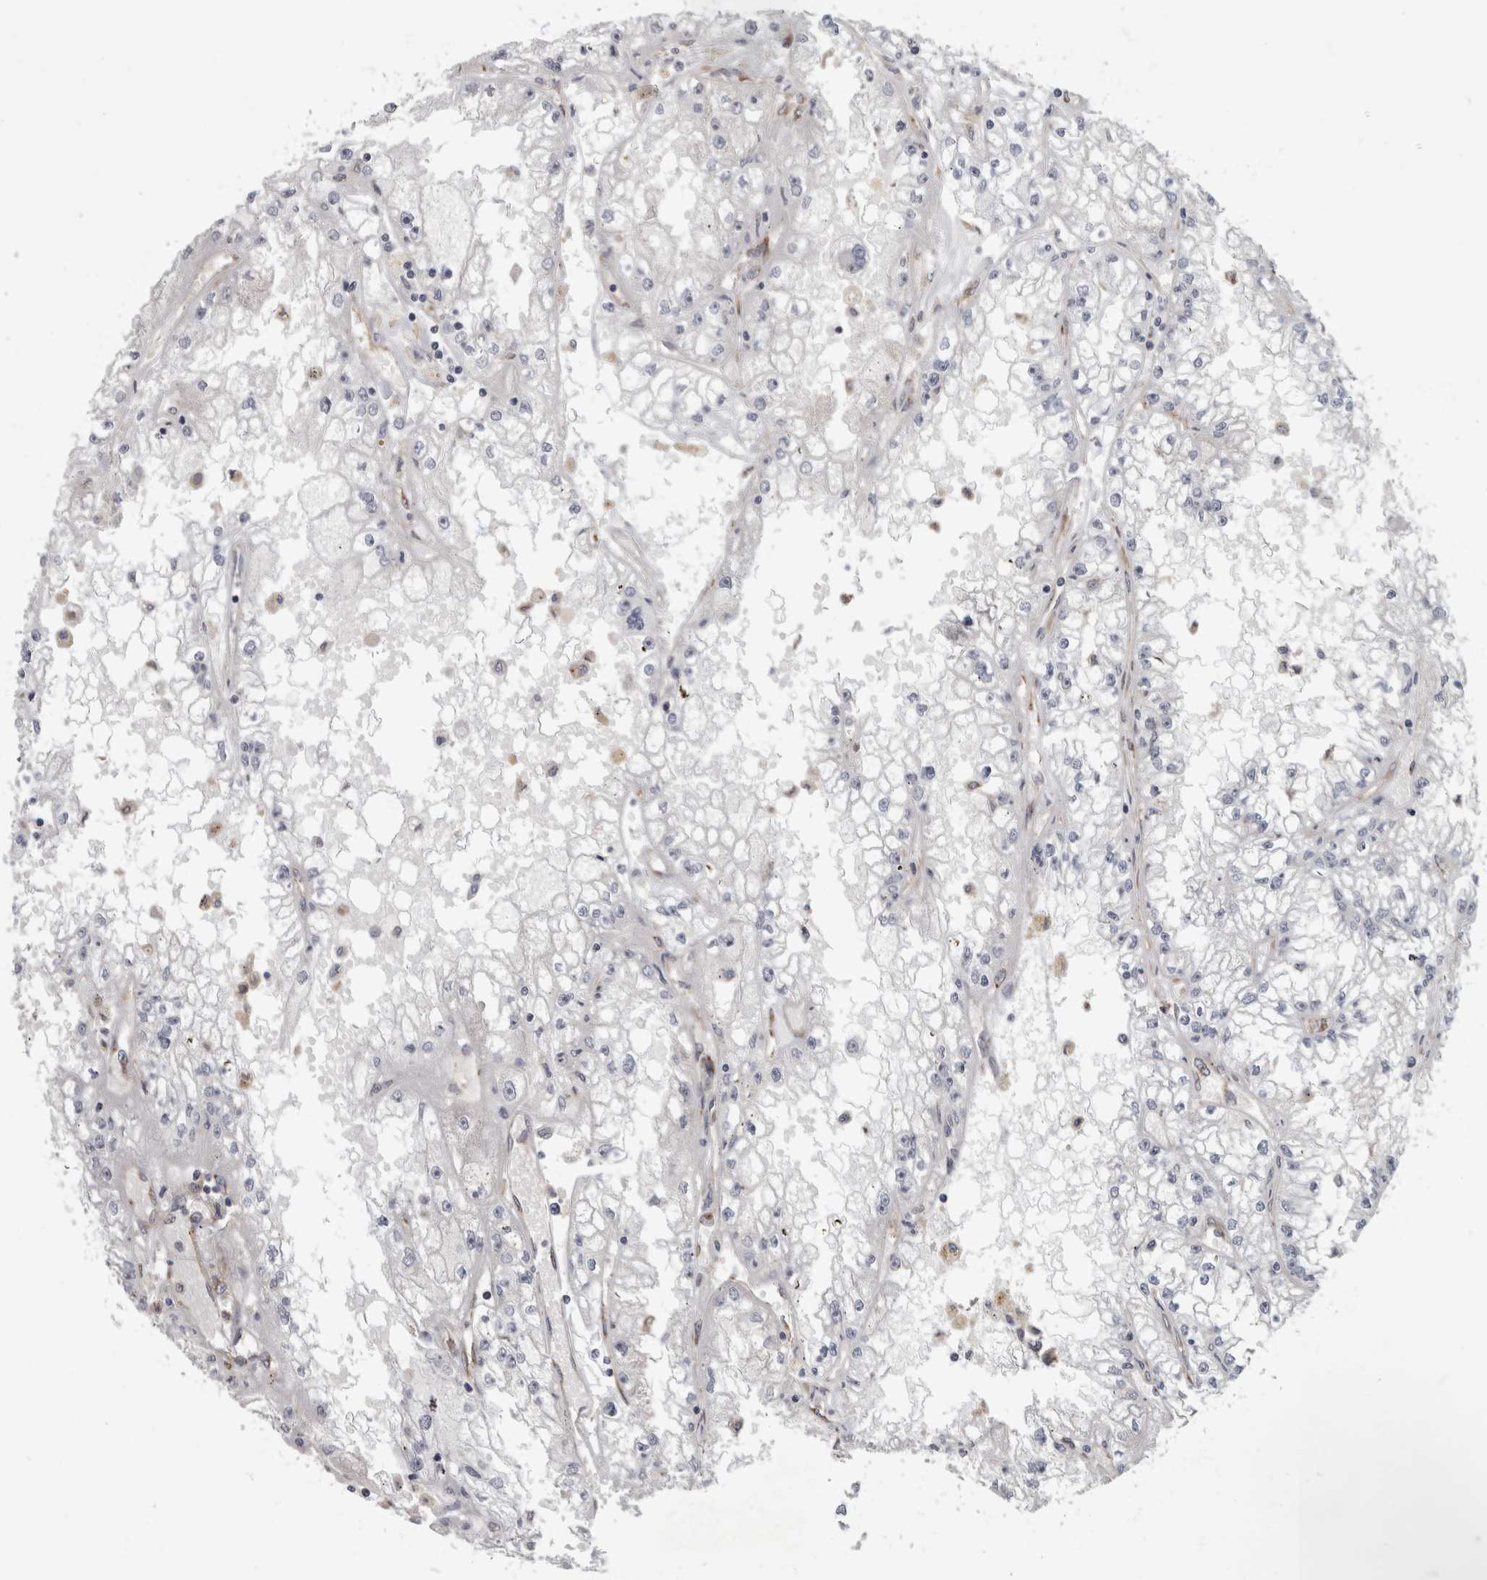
{"staining": {"intensity": "negative", "quantity": "none", "location": "none"}, "tissue": "renal cancer", "cell_type": "Tumor cells", "image_type": "cancer", "snomed": [{"axis": "morphology", "description": "Adenocarcinoma, NOS"}, {"axis": "topography", "description": "Kidney"}], "caption": "Tumor cells are negative for brown protein staining in renal adenocarcinoma.", "gene": "HOOK3", "patient": {"sex": "male", "age": 56}}